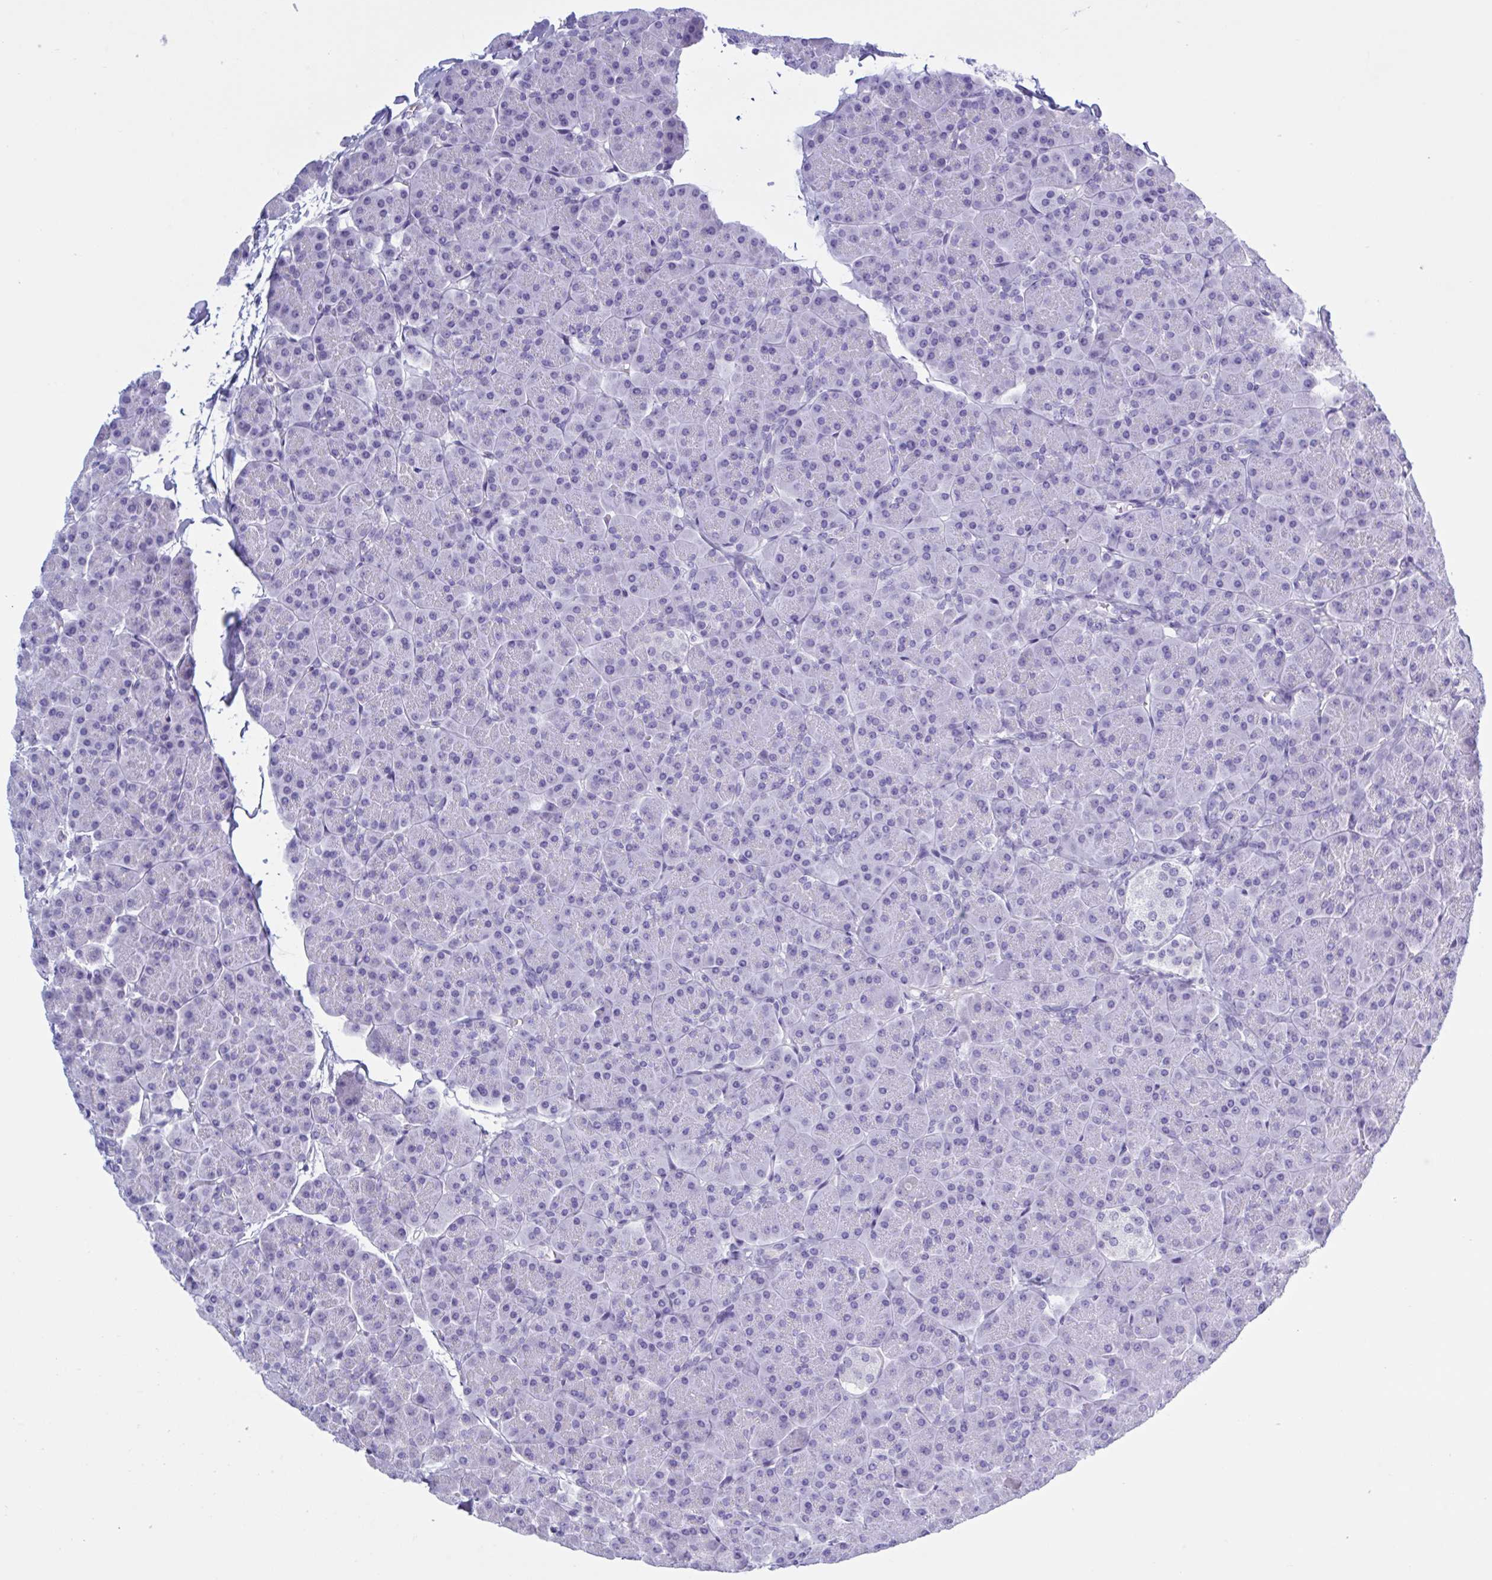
{"staining": {"intensity": "negative", "quantity": "none", "location": "none"}, "tissue": "pancreas", "cell_type": "Exocrine glandular cells", "image_type": "normal", "snomed": [{"axis": "morphology", "description": "Normal tissue, NOS"}, {"axis": "topography", "description": "Pancreas"}, {"axis": "topography", "description": "Peripheral nerve tissue"}], "caption": "This is an immunohistochemistry (IHC) histopathology image of unremarkable pancreas. There is no expression in exocrine glandular cells.", "gene": "USP35", "patient": {"sex": "male", "age": 54}}